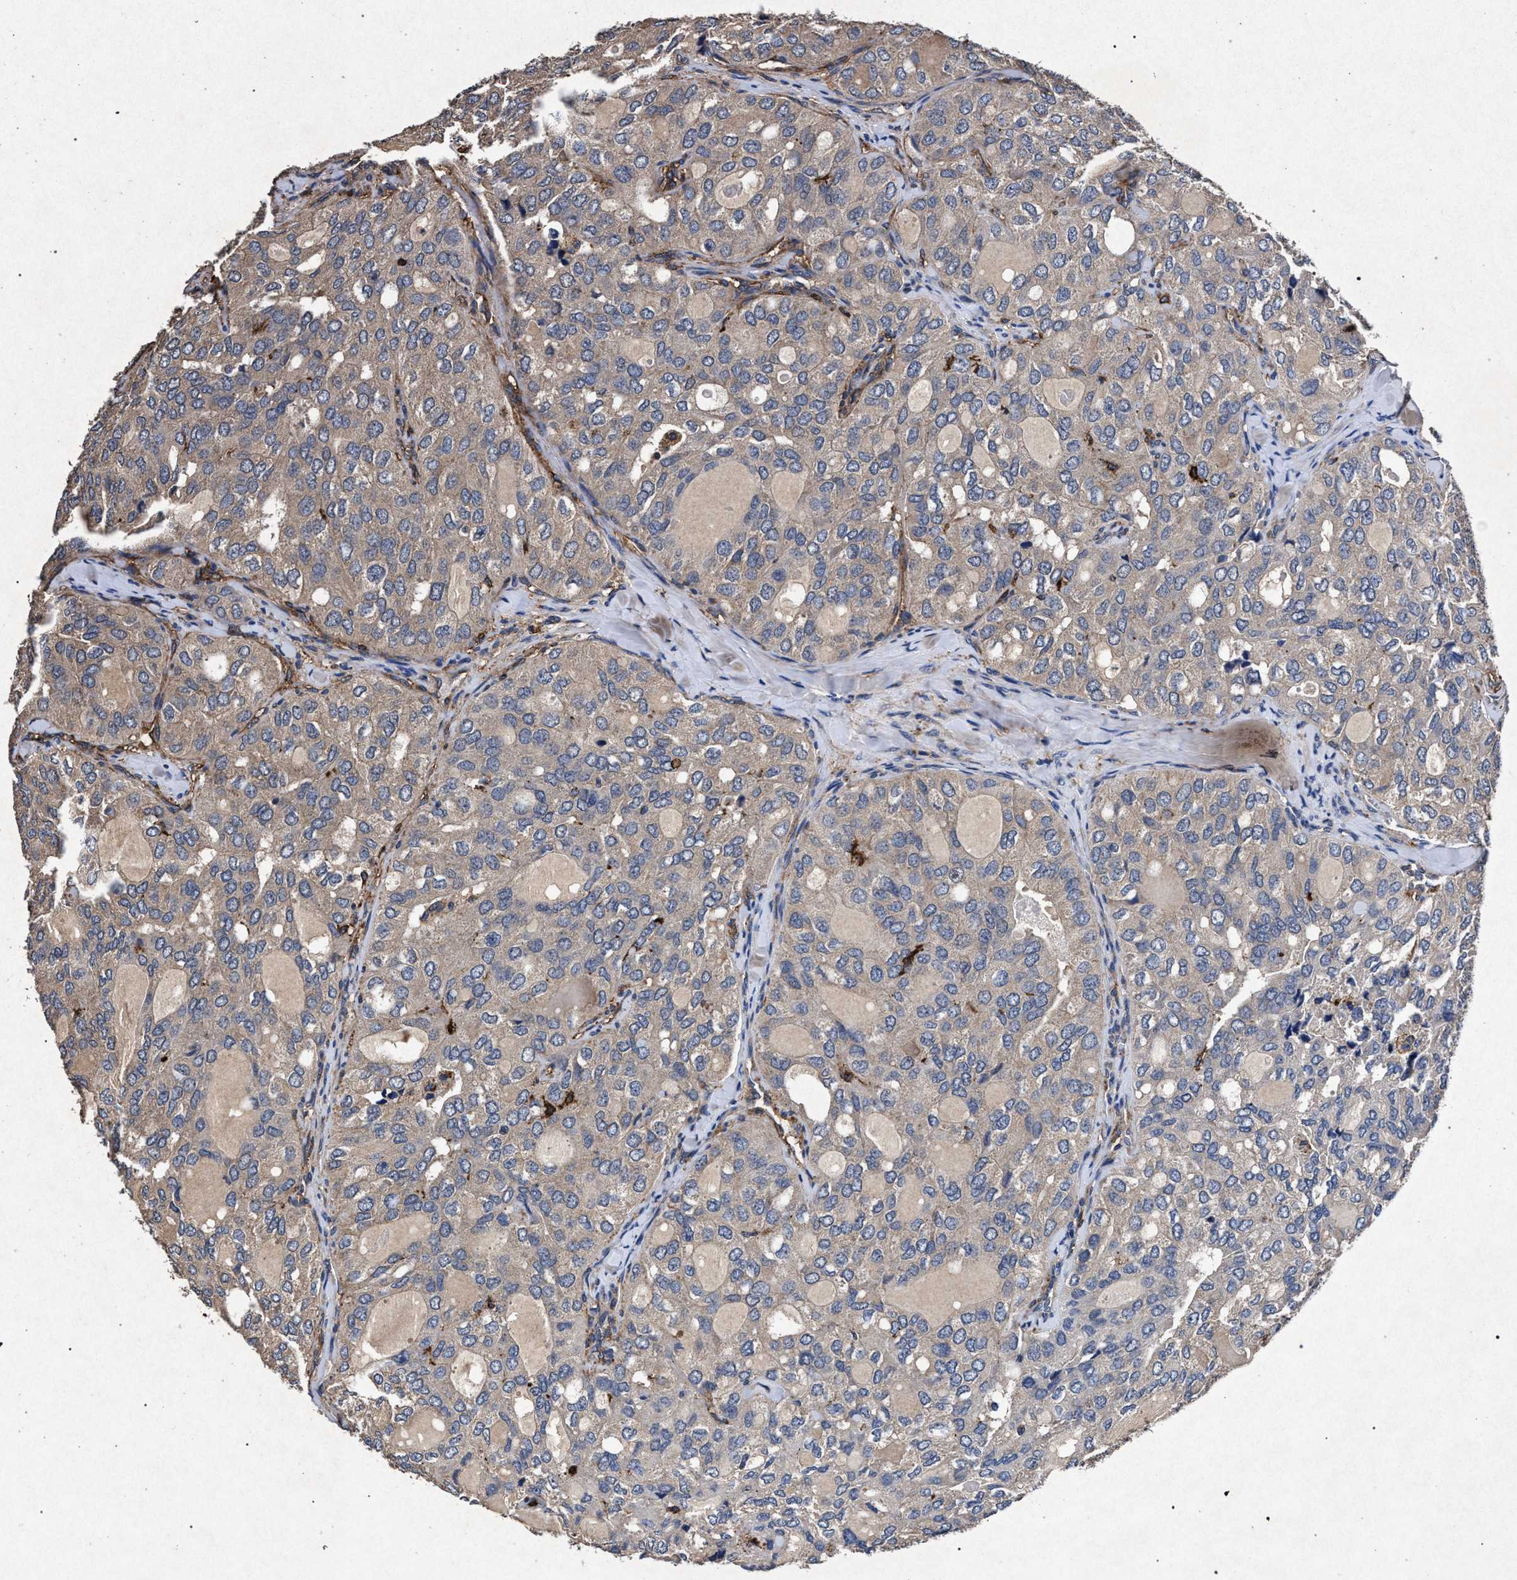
{"staining": {"intensity": "negative", "quantity": "none", "location": "none"}, "tissue": "thyroid cancer", "cell_type": "Tumor cells", "image_type": "cancer", "snomed": [{"axis": "morphology", "description": "Follicular adenoma carcinoma, NOS"}, {"axis": "topography", "description": "Thyroid gland"}], "caption": "The IHC photomicrograph has no significant expression in tumor cells of thyroid follicular adenoma carcinoma tissue. Nuclei are stained in blue.", "gene": "MARCKS", "patient": {"sex": "male", "age": 75}}